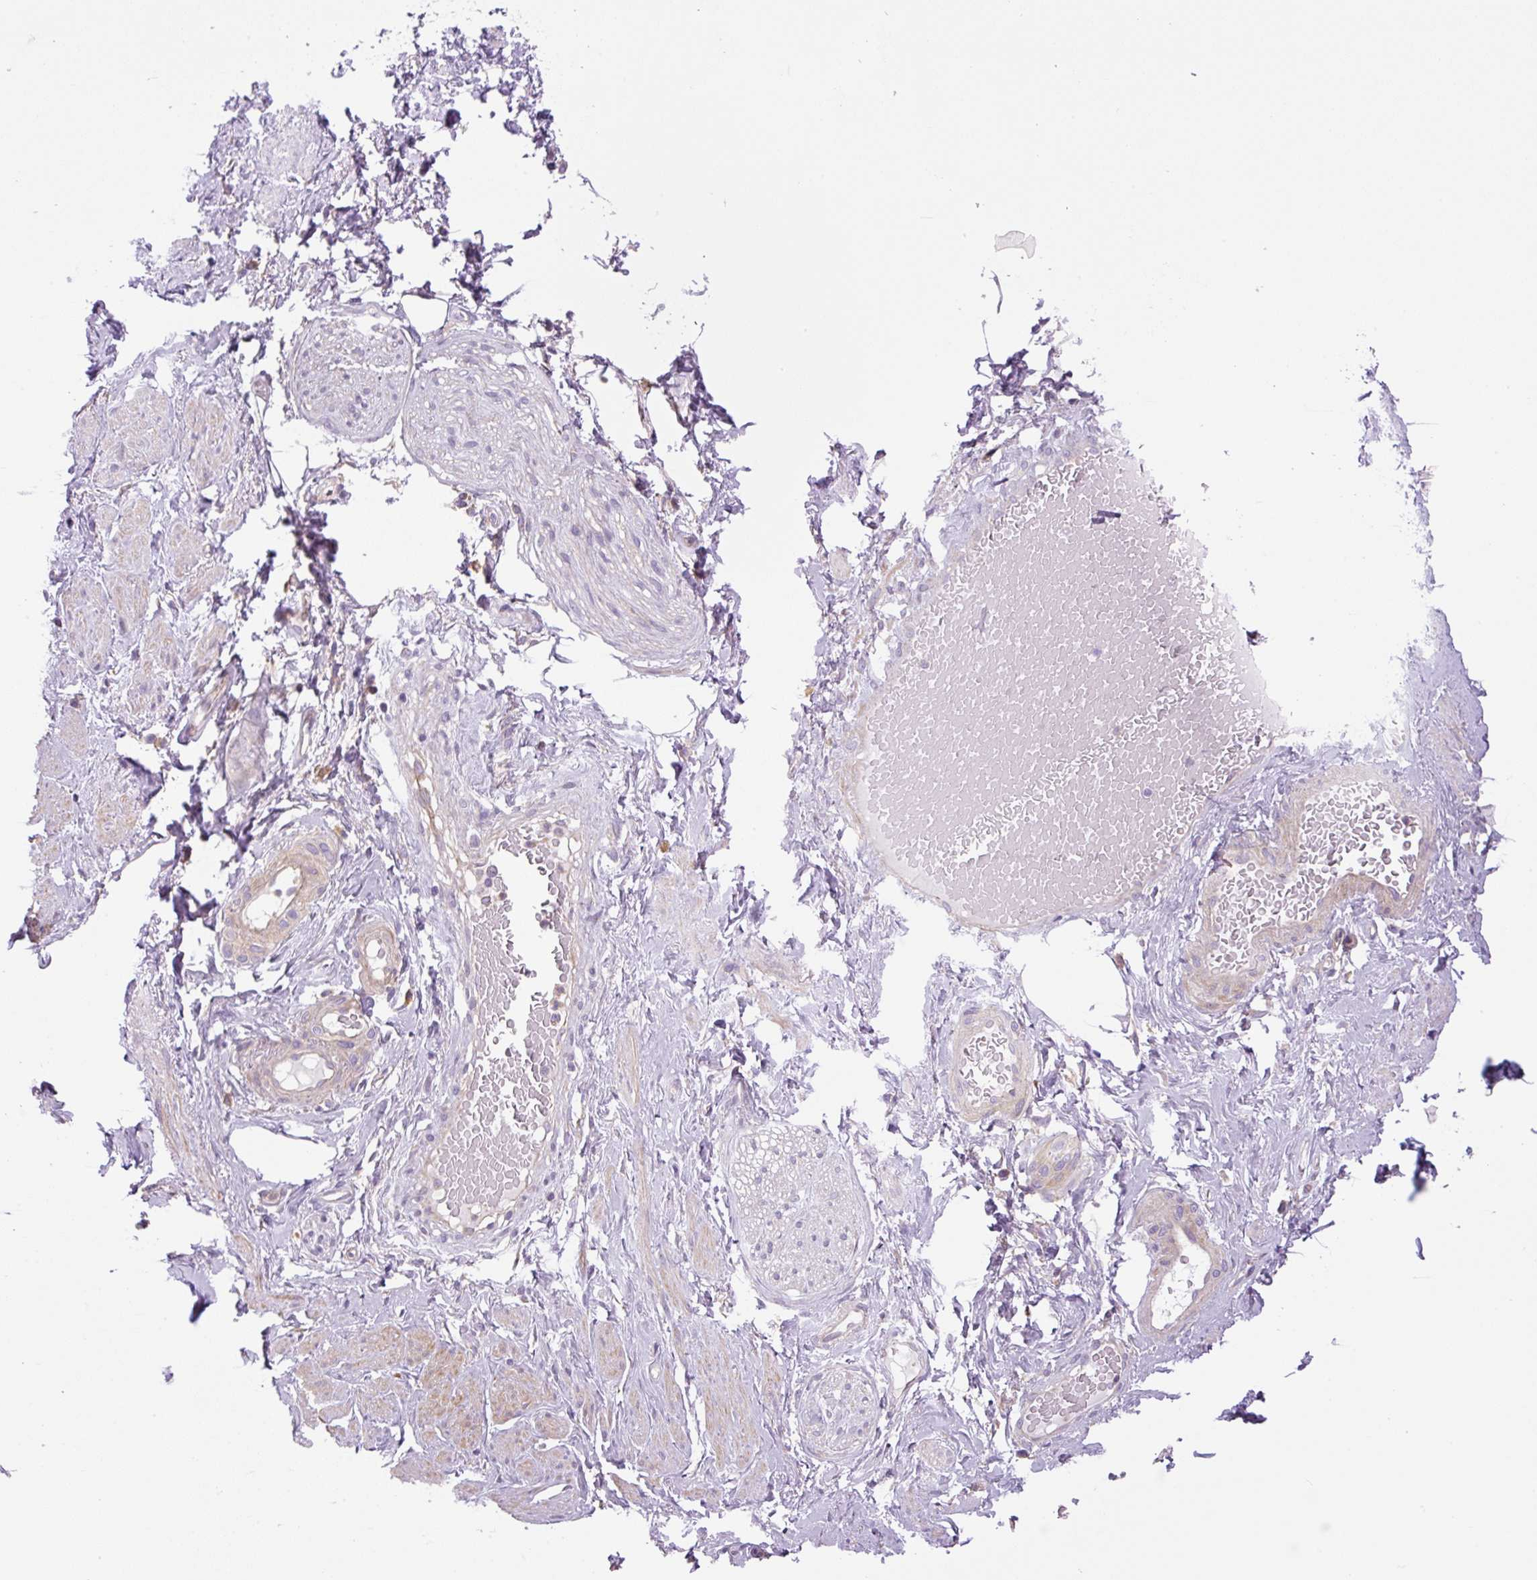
{"staining": {"intensity": "negative", "quantity": "none", "location": "none"}, "tissue": "adipose tissue", "cell_type": "Adipocytes", "image_type": "normal", "snomed": [{"axis": "morphology", "description": "Normal tissue, NOS"}, {"axis": "topography", "description": "Vagina"}, {"axis": "topography", "description": "Peripheral nerve tissue"}], "caption": "Immunohistochemistry (IHC) histopathology image of unremarkable human adipose tissue stained for a protein (brown), which reveals no positivity in adipocytes. (DAB IHC, high magnification).", "gene": "KIFC1", "patient": {"sex": "female", "age": 71}}